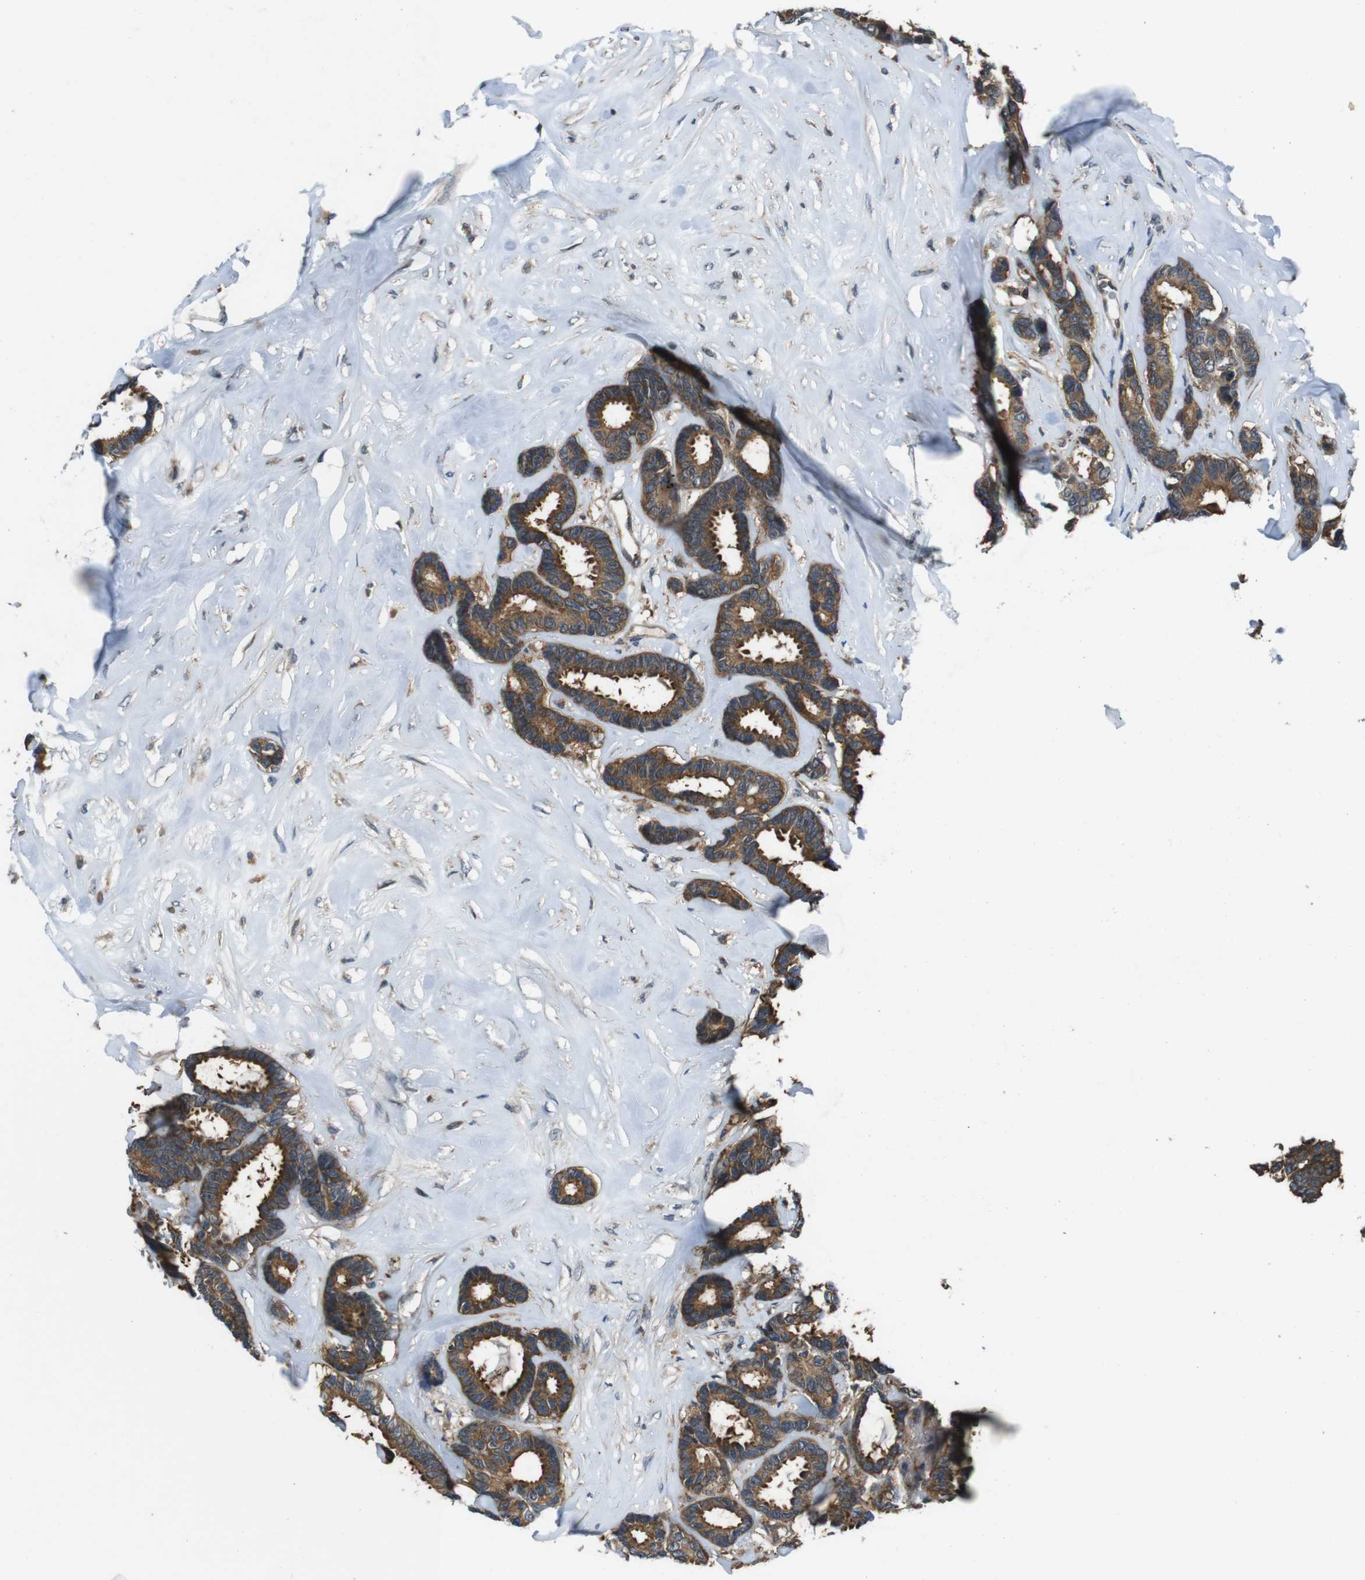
{"staining": {"intensity": "strong", "quantity": ">75%", "location": "cytoplasmic/membranous"}, "tissue": "breast cancer", "cell_type": "Tumor cells", "image_type": "cancer", "snomed": [{"axis": "morphology", "description": "Duct carcinoma"}, {"axis": "topography", "description": "Breast"}], "caption": "Breast cancer (invasive ductal carcinoma) stained for a protein reveals strong cytoplasmic/membranous positivity in tumor cells.", "gene": "SLC22A23", "patient": {"sex": "female", "age": 87}}